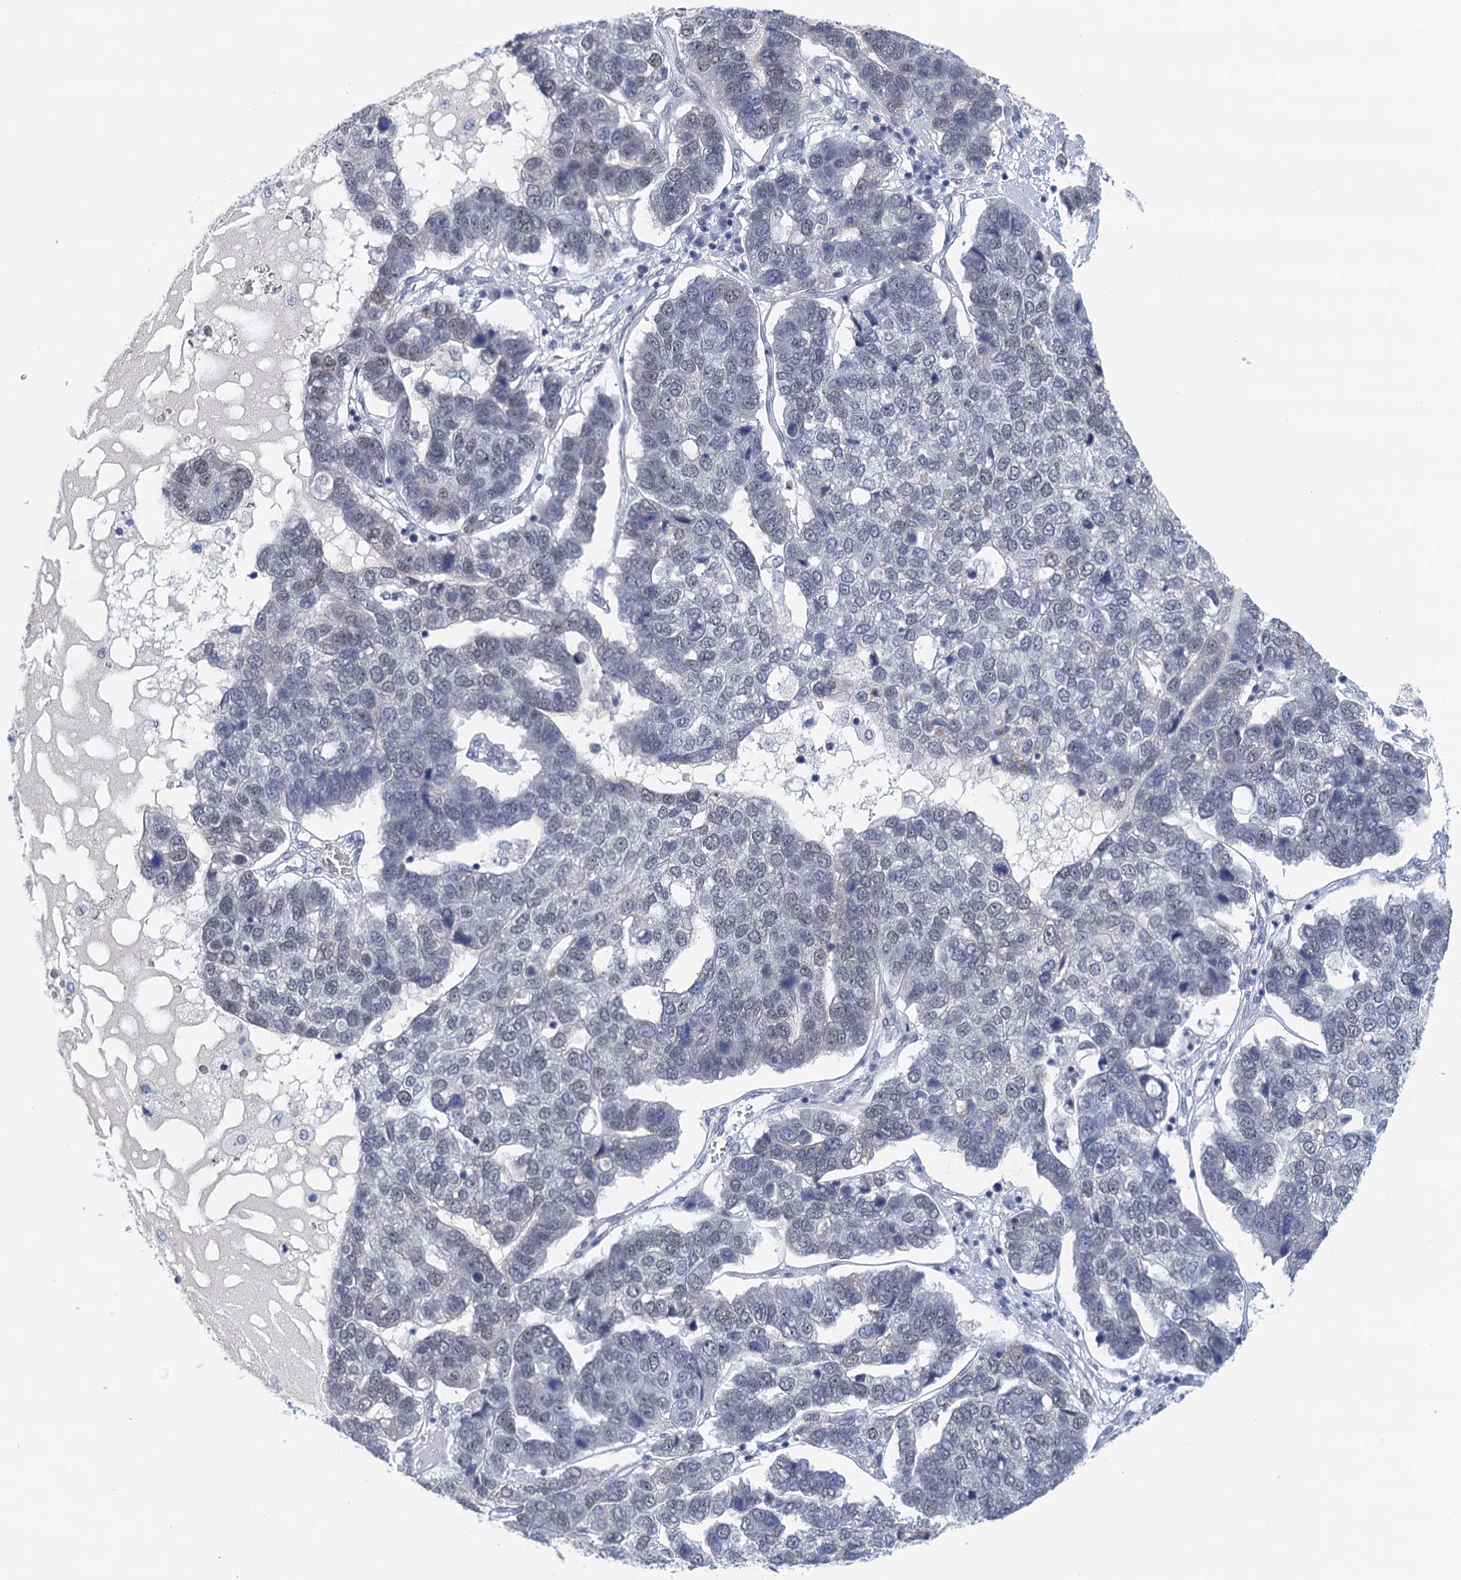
{"staining": {"intensity": "negative", "quantity": "none", "location": "none"}, "tissue": "pancreatic cancer", "cell_type": "Tumor cells", "image_type": "cancer", "snomed": [{"axis": "morphology", "description": "Adenocarcinoma, NOS"}, {"axis": "topography", "description": "Pancreas"}], "caption": "An image of human adenocarcinoma (pancreatic) is negative for staining in tumor cells.", "gene": "EPS8L1", "patient": {"sex": "female", "age": 61}}